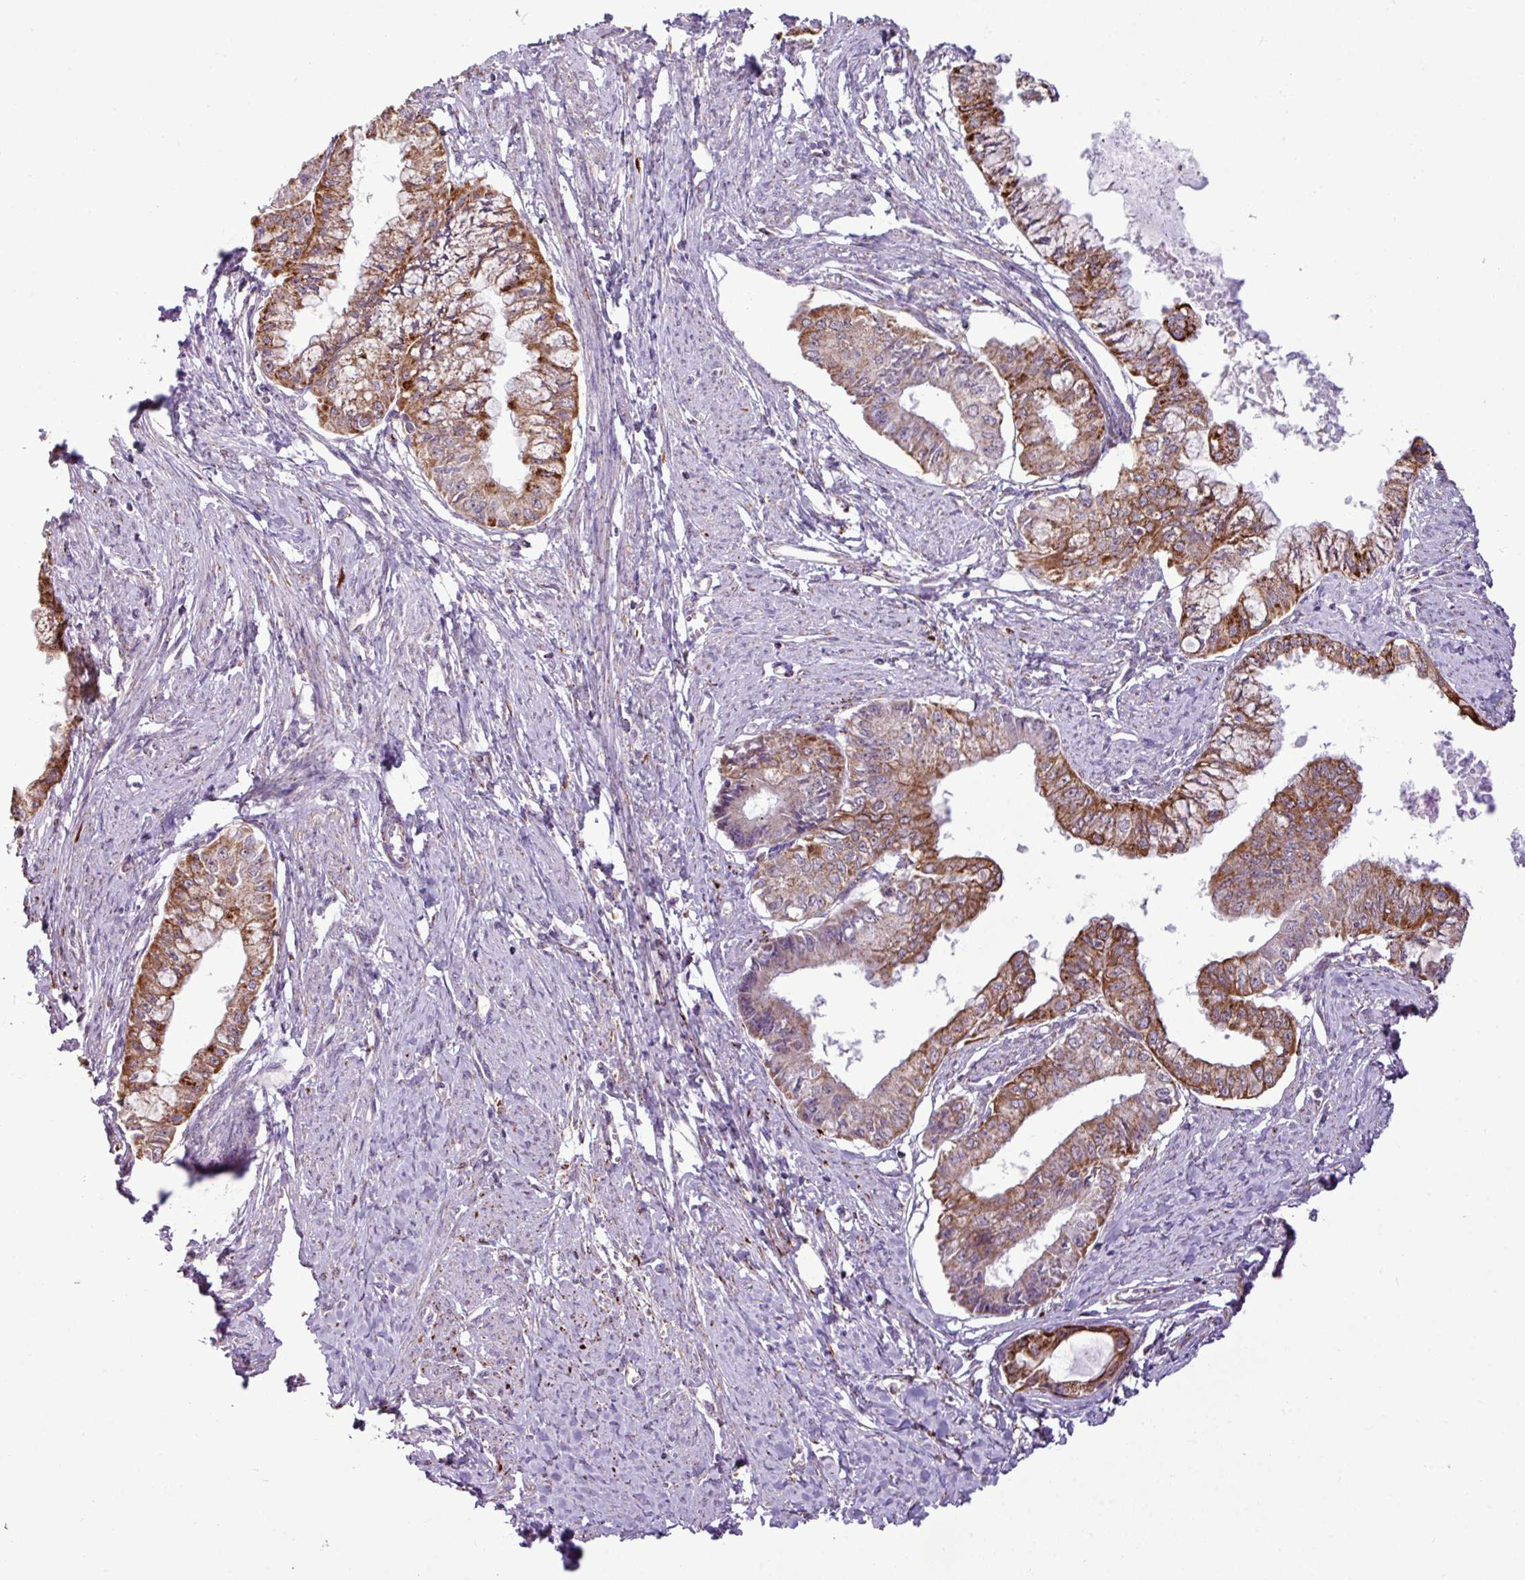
{"staining": {"intensity": "strong", "quantity": "25%-75%", "location": "cytoplasmic/membranous"}, "tissue": "endometrial cancer", "cell_type": "Tumor cells", "image_type": "cancer", "snomed": [{"axis": "morphology", "description": "Adenocarcinoma, NOS"}, {"axis": "topography", "description": "Endometrium"}], "caption": "A brown stain shows strong cytoplasmic/membranous staining of a protein in human endometrial adenocarcinoma tumor cells.", "gene": "SGPP1", "patient": {"sex": "female", "age": 76}}